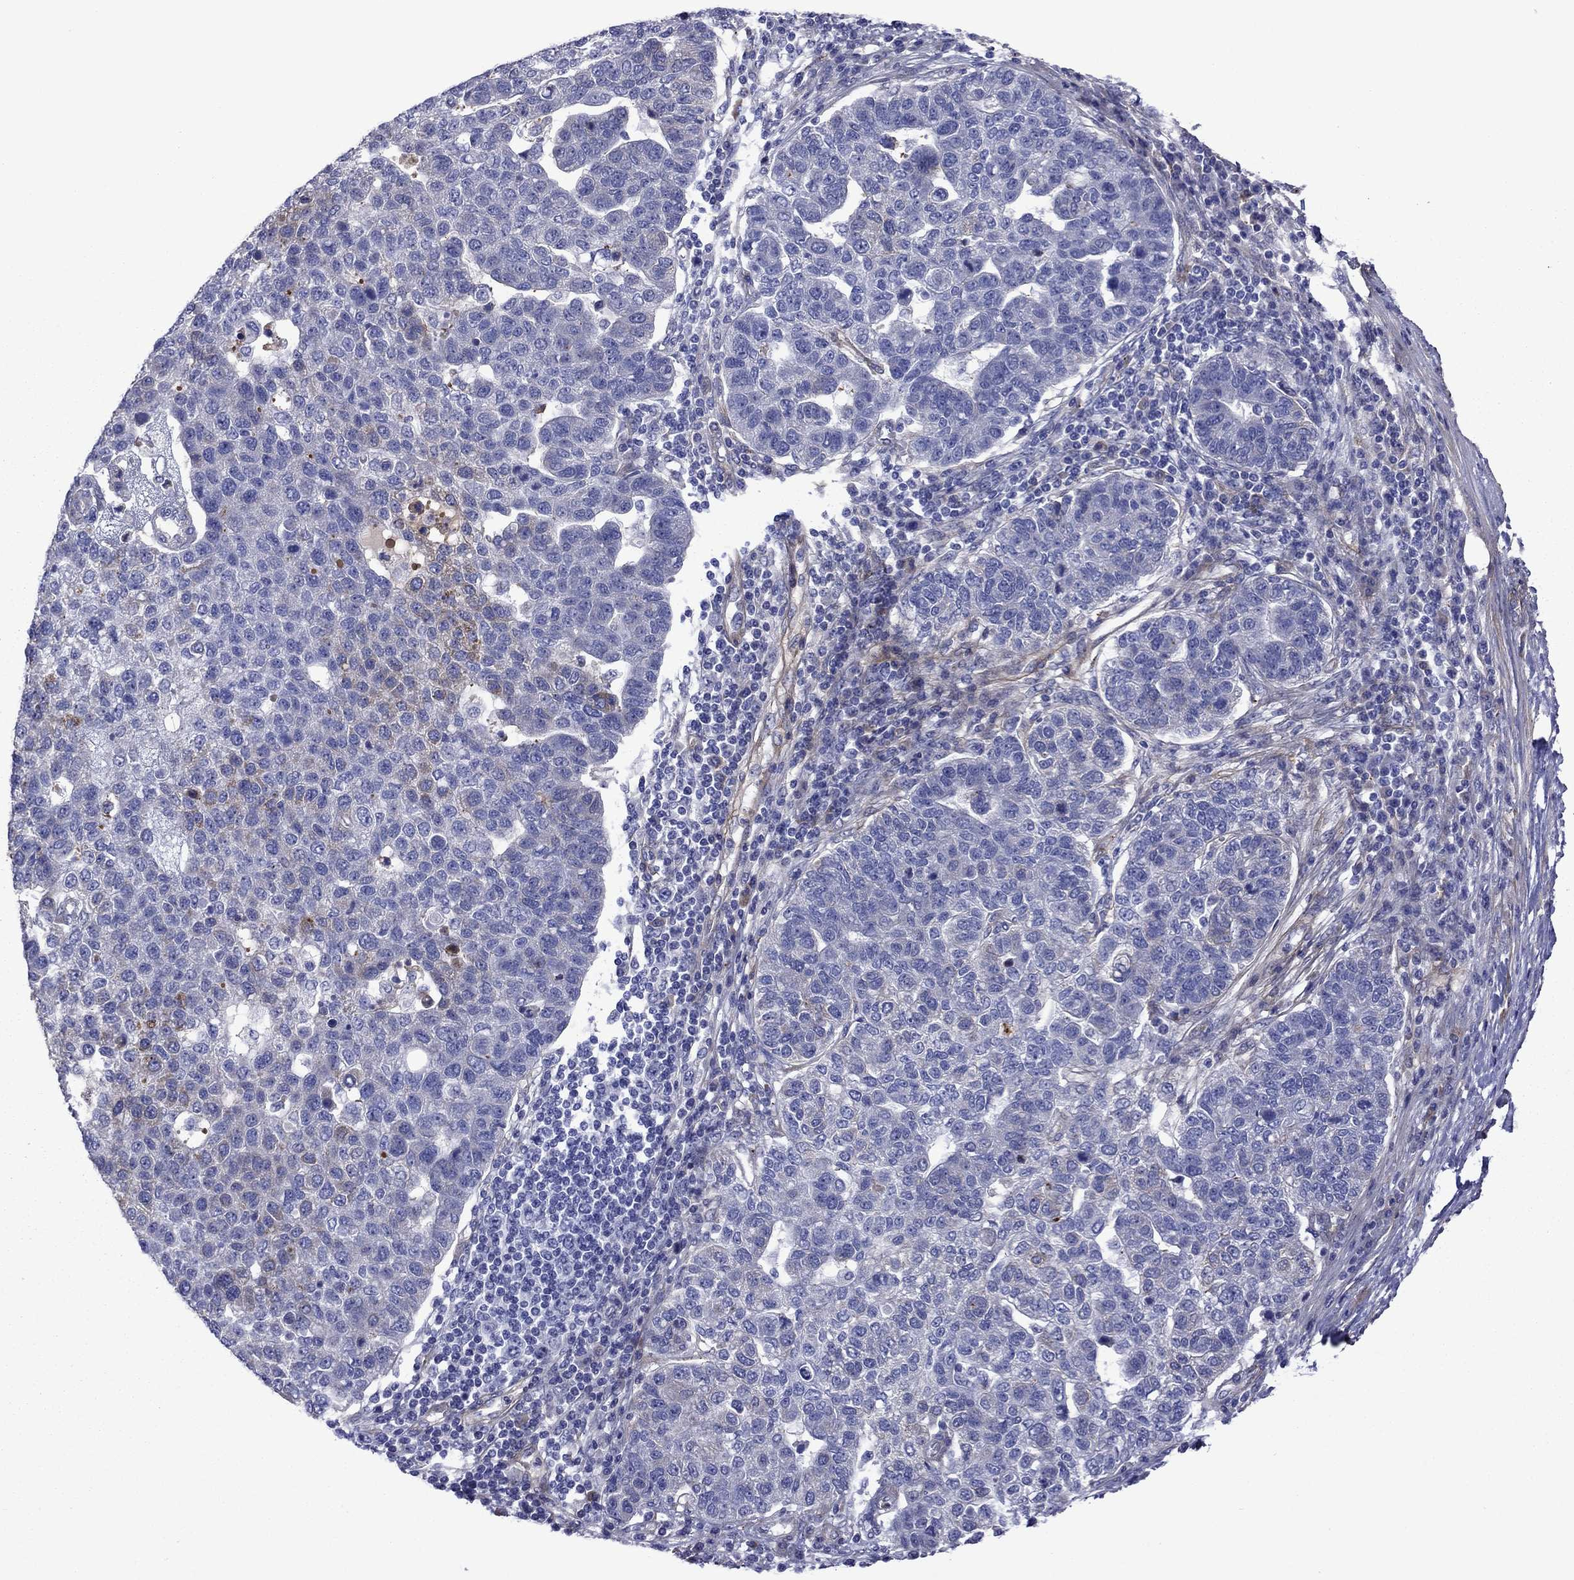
{"staining": {"intensity": "negative", "quantity": "none", "location": "none"}, "tissue": "pancreatic cancer", "cell_type": "Tumor cells", "image_type": "cancer", "snomed": [{"axis": "morphology", "description": "Adenocarcinoma, NOS"}, {"axis": "topography", "description": "Pancreas"}], "caption": "DAB (3,3'-diaminobenzidine) immunohistochemical staining of human pancreatic cancer (adenocarcinoma) reveals no significant expression in tumor cells.", "gene": "HSPG2", "patient": {"sex": "female", "age": 61}}